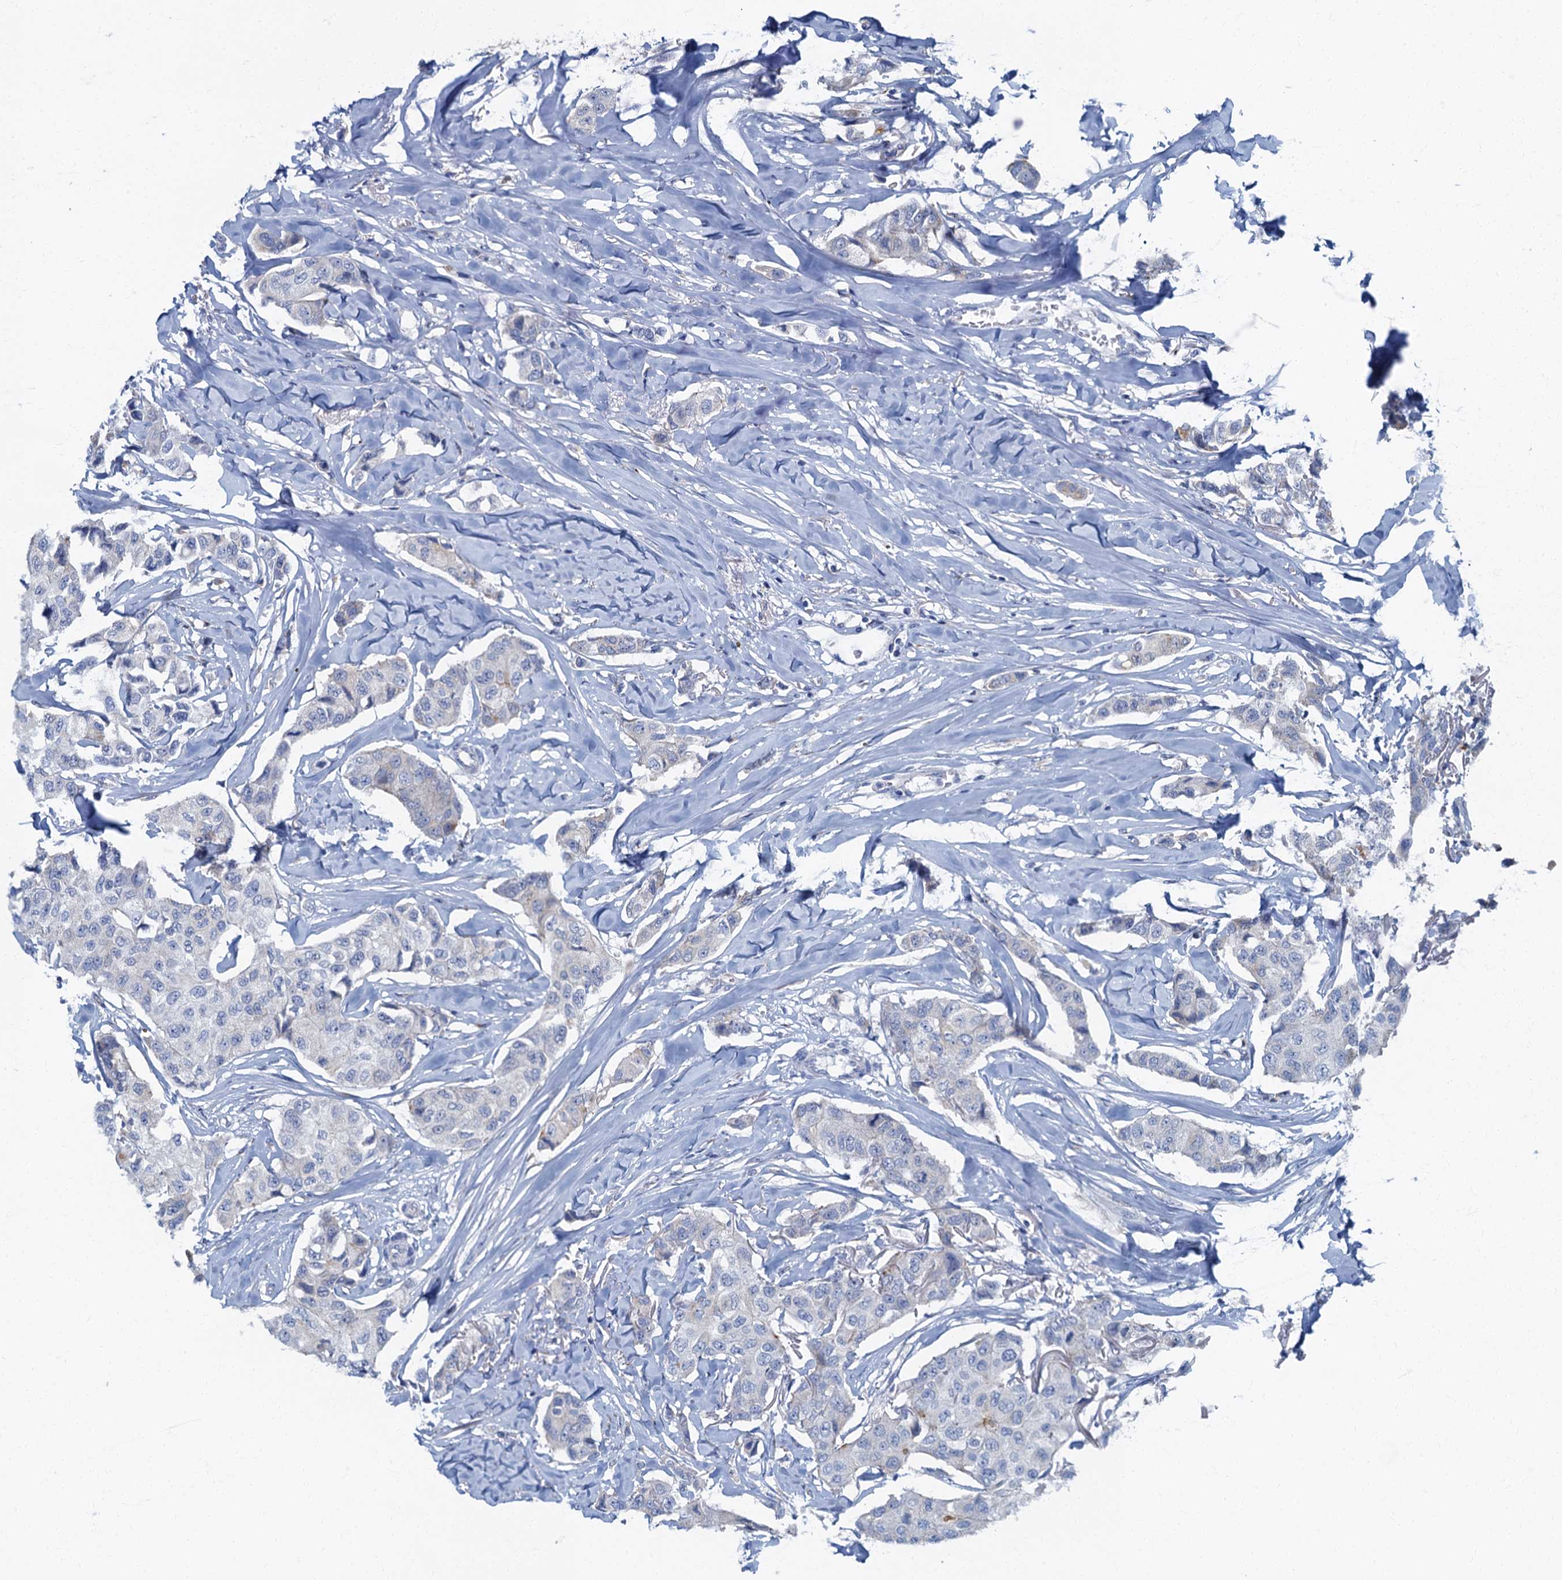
{"staining": {"intensity": "negative", "quantity": "none", "location": "none"}, "tissue": "breast cancer", "cell_type": "Tumor cells", "image_type": "cancer", "snomed": [{"axis": "morphology", "description": "Duct carcinoma"}, {"axis": "topography", "description": "Breast"}], "caption": "DAB immunohistochemical staining of human infiltrating ductal carcinoma (breast) displays no significant positivity in tumor cells. (DAB immunohistochemistry (IHC) with hematoxylin counter stain).", "gene": "LYPD3", "patient": {"sex": "female", "age": 80}}